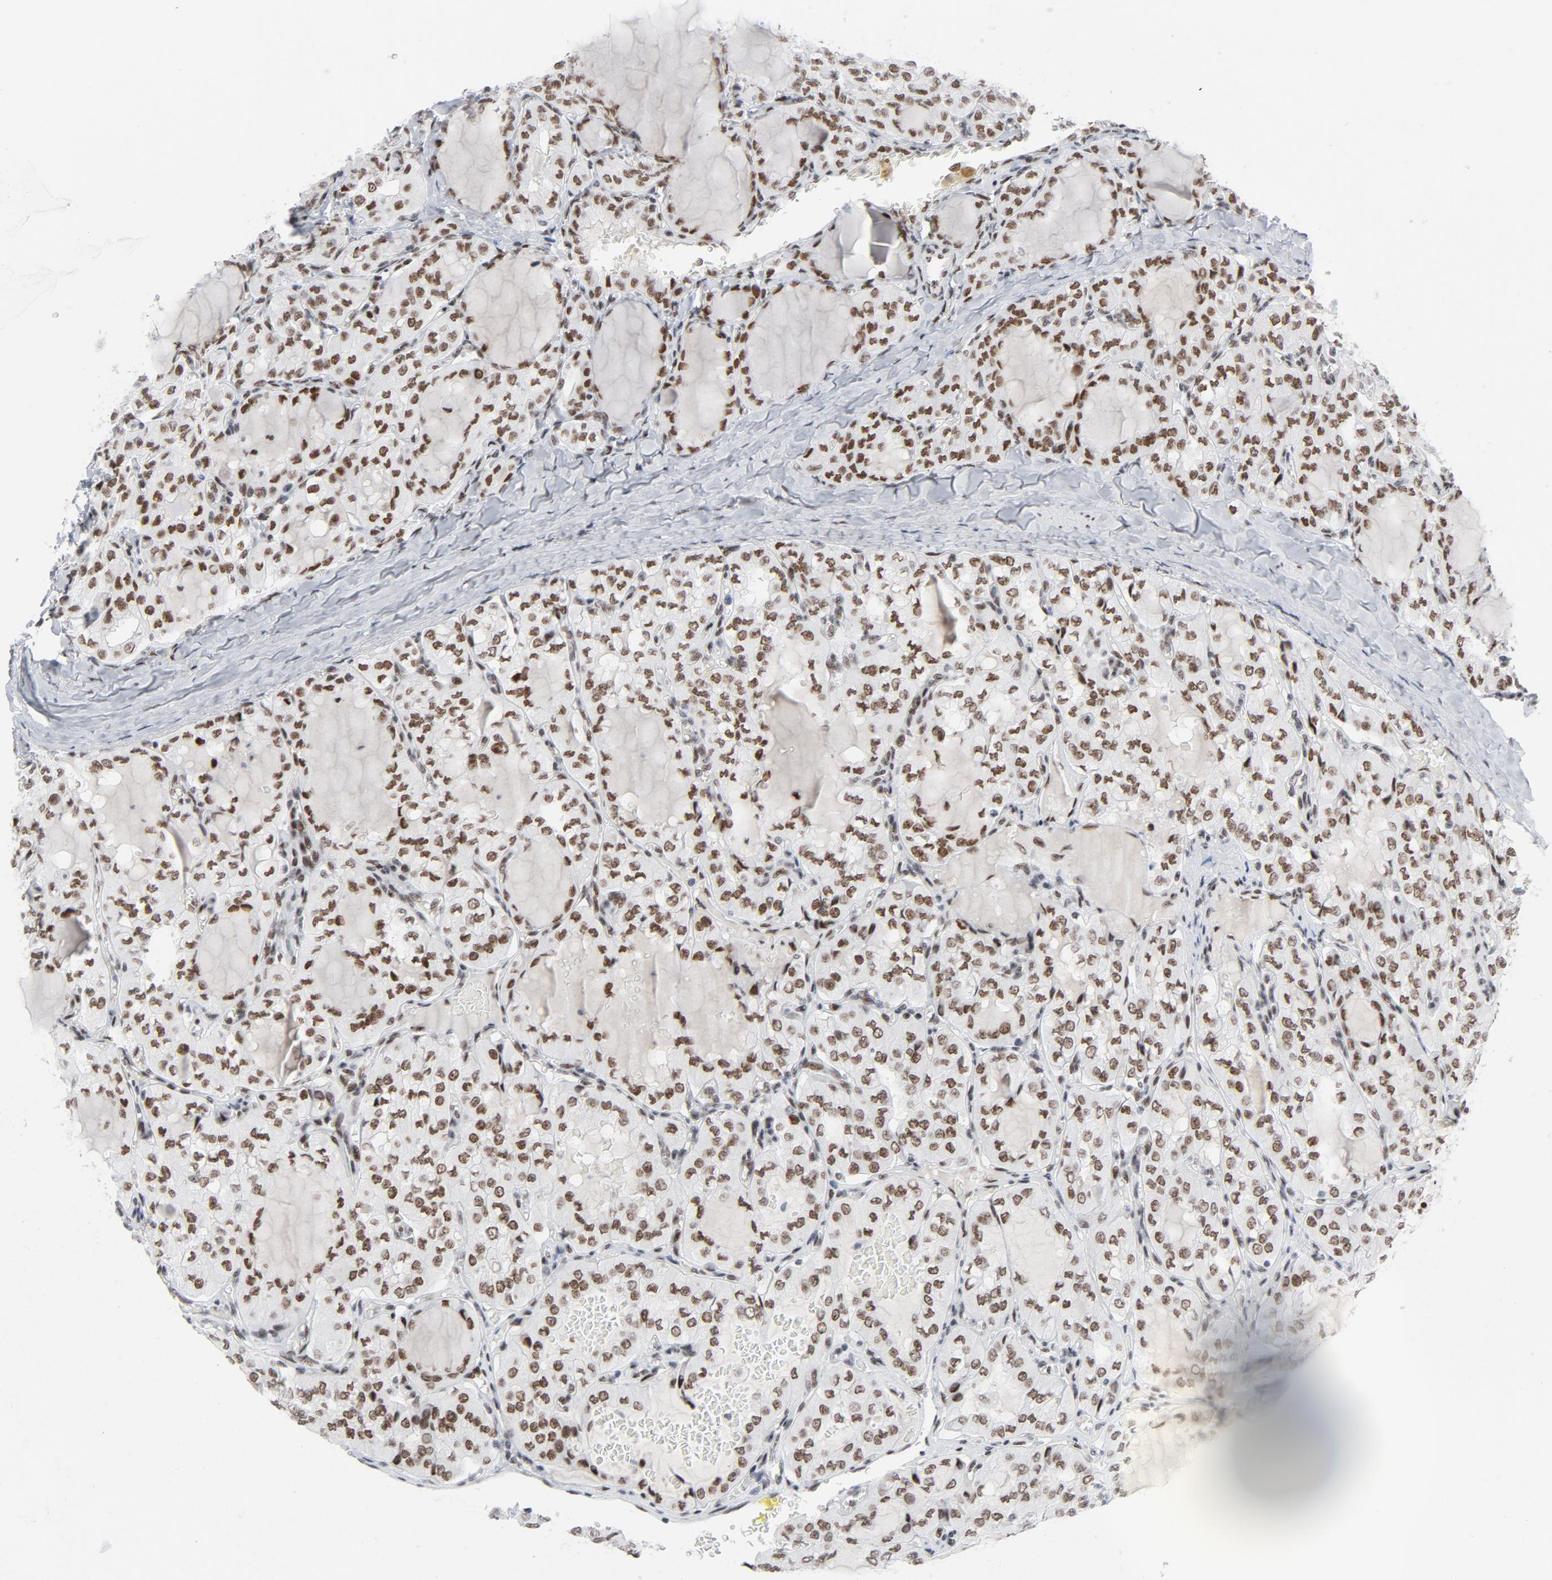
{"staining": {"intensity": "moderate", "quantity": ">75%", "location": "nuclear"}, "tissue": "thyroid cancer", "cell_type": "Tumor cells", "image_type": "cancer", "snomed": [{"axis": "morphology", "description": "Papillary adenocarcinoma, NOS"}, {"axis": "topography", "description": "Thyroid gland"}], "caption": "This micrograph displays IHC staining of human papillary adenocarcinoma (thyroid), with medium moderate nuclear positivity in approximately >75% of tumor cells.", "gene": "HSF1", "patient": {"sex": "male", "age": 20}}